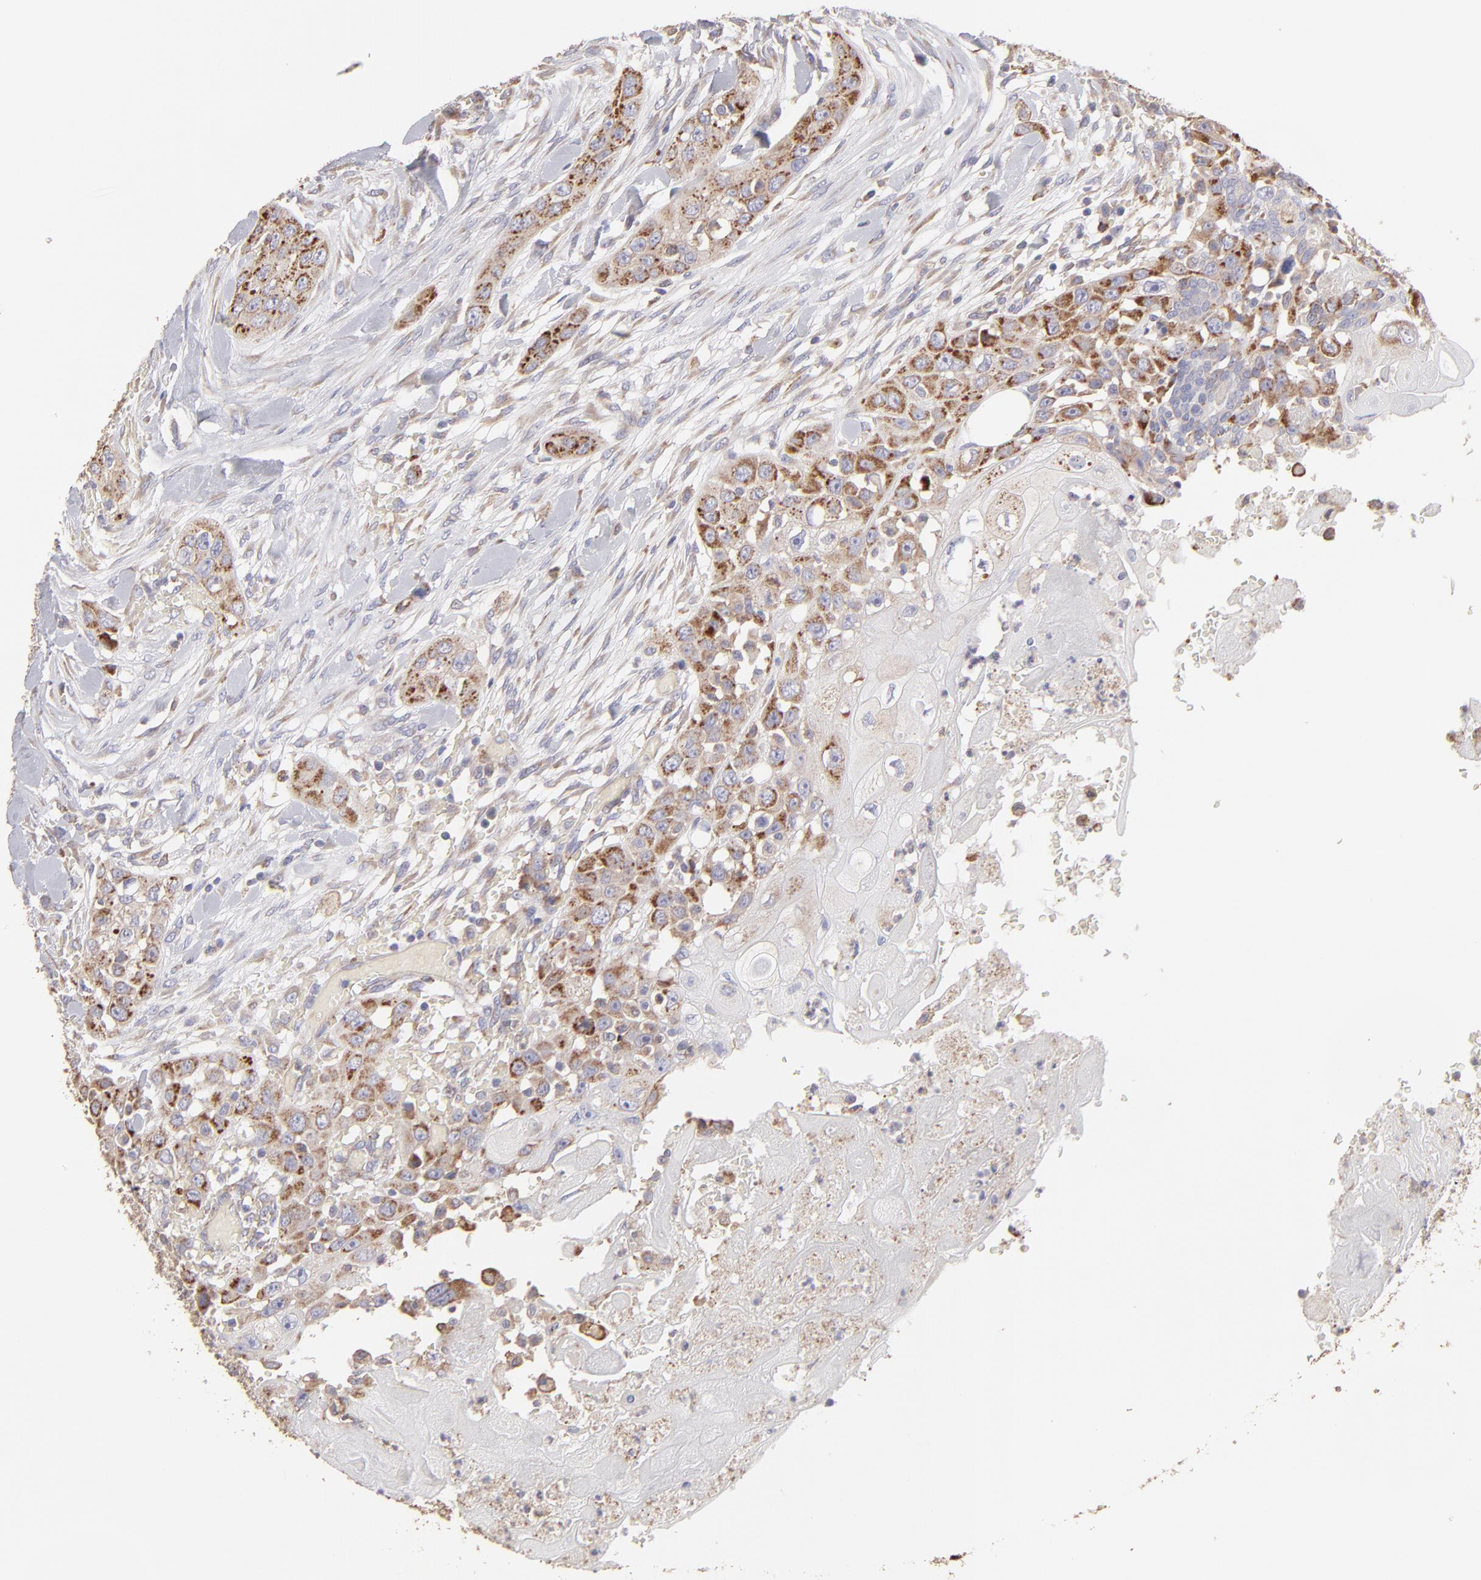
{"staining": {"intensity": "weak", "quantity": "25%-75%", "location": "cytoplasmic/membranous"}, "tissue": "head and neck cancer", "cell_type": "Tumor cells", "image_type": "cancer", "snomed": [{"axis": "morphology", "description": "Neoplasm, malignant, NOS"}, {"axis": "topography", "description": "Salivary gland"}, {"axis": "topography", "description": "Head-Neck"}], "caption": "Head and neck cancer (neoplasm (malignant)) tissue shows weak cytoplasmic/membranous staining in about 25%-75% of tumor cells", "gene": "CALR", "patient": {"sex": "male", "age": 43}}